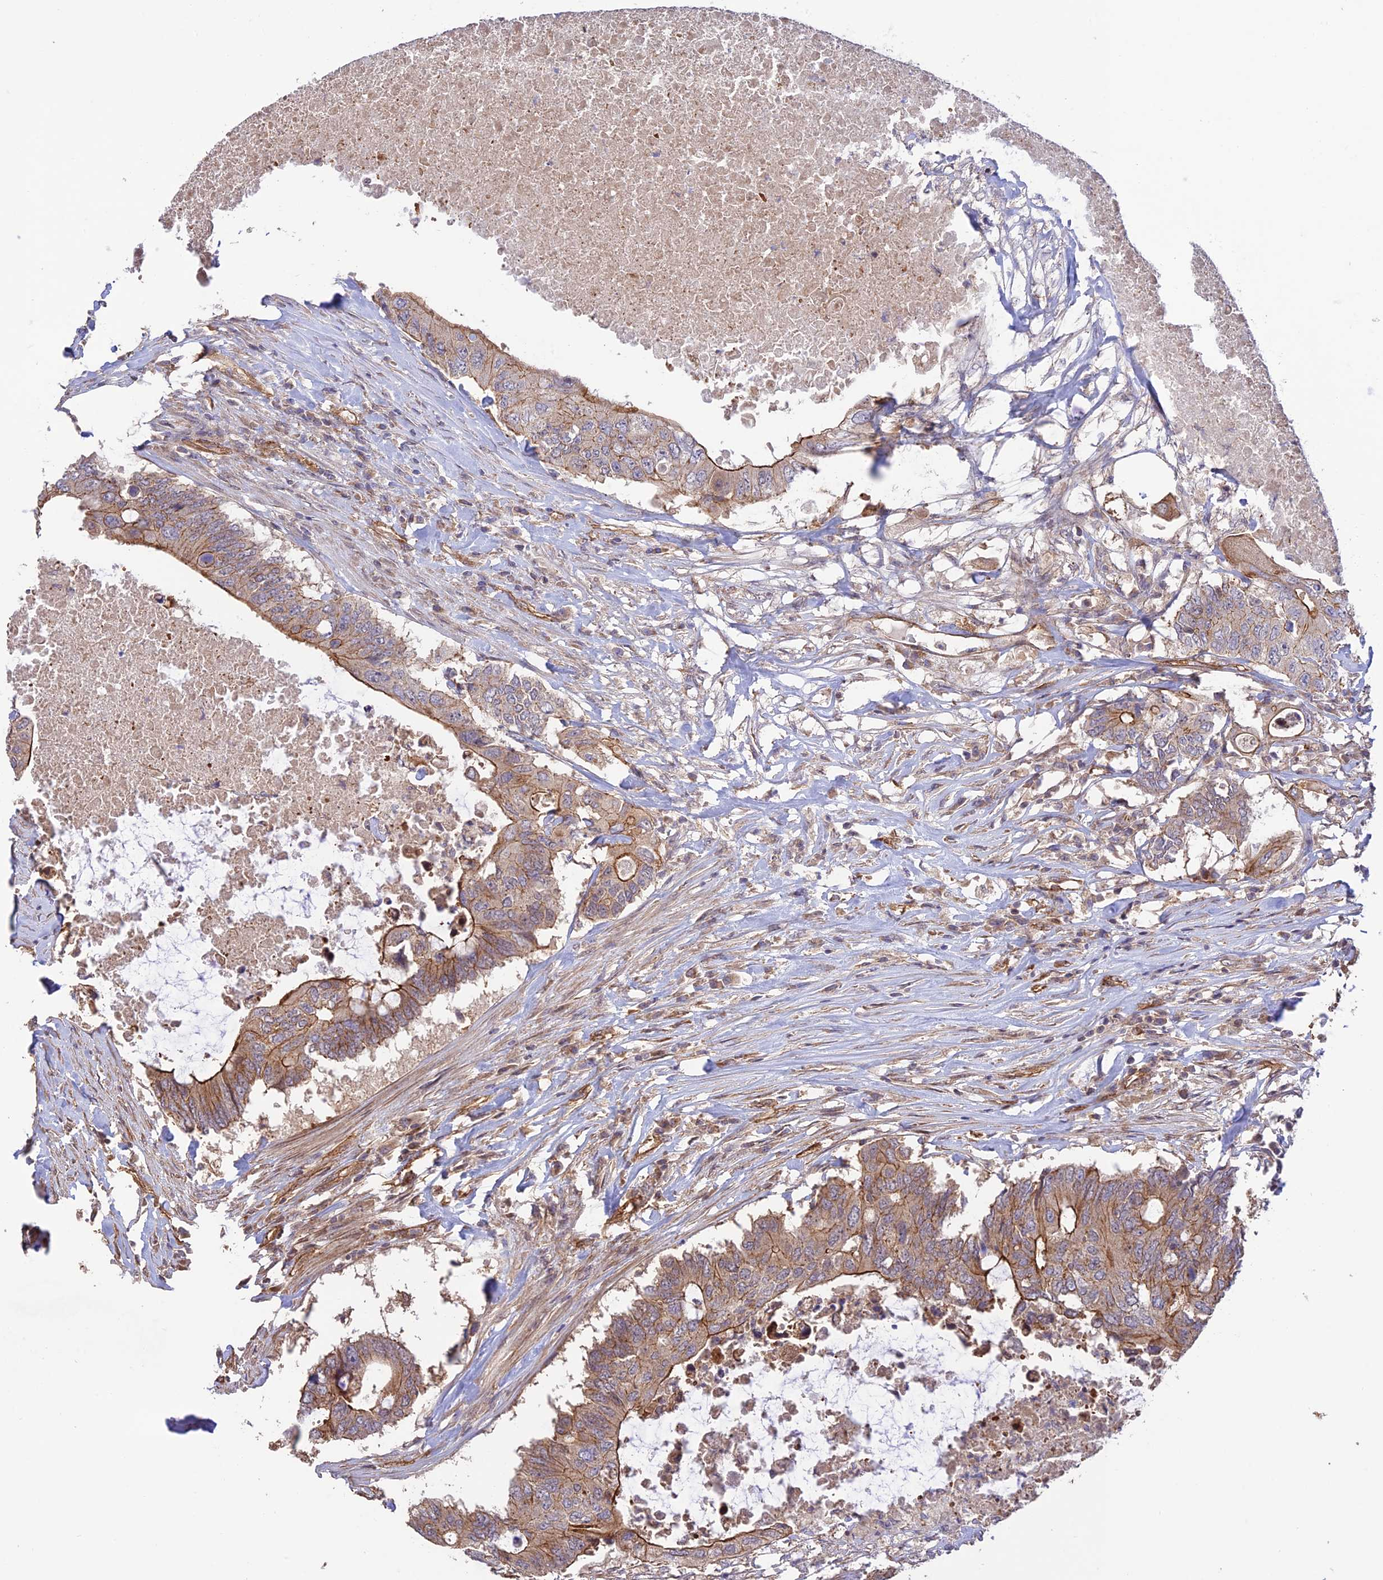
{"staining": {"intensity": "moderate", "quantity": ">75%", "location": "cytoplasmic/membranous"}, "tissue": "colorectal cancer", "cell_type": "Tumor cells", "image_type": "cancer", "snomed": [{"axis": "morphology", "description": "Adenocarcinoma, NOS"}, {"axis": "topography", "description": "Colon"}], "caption": "Immunohistochemical staining of colorectal adenocarcinoma demonstrates medium levels of moderate cytoplasmic/membranous staining in approximately >75% of tumor cells.", "gene": "HOMER2", "patient": {"sex": "male", "age": 71}}